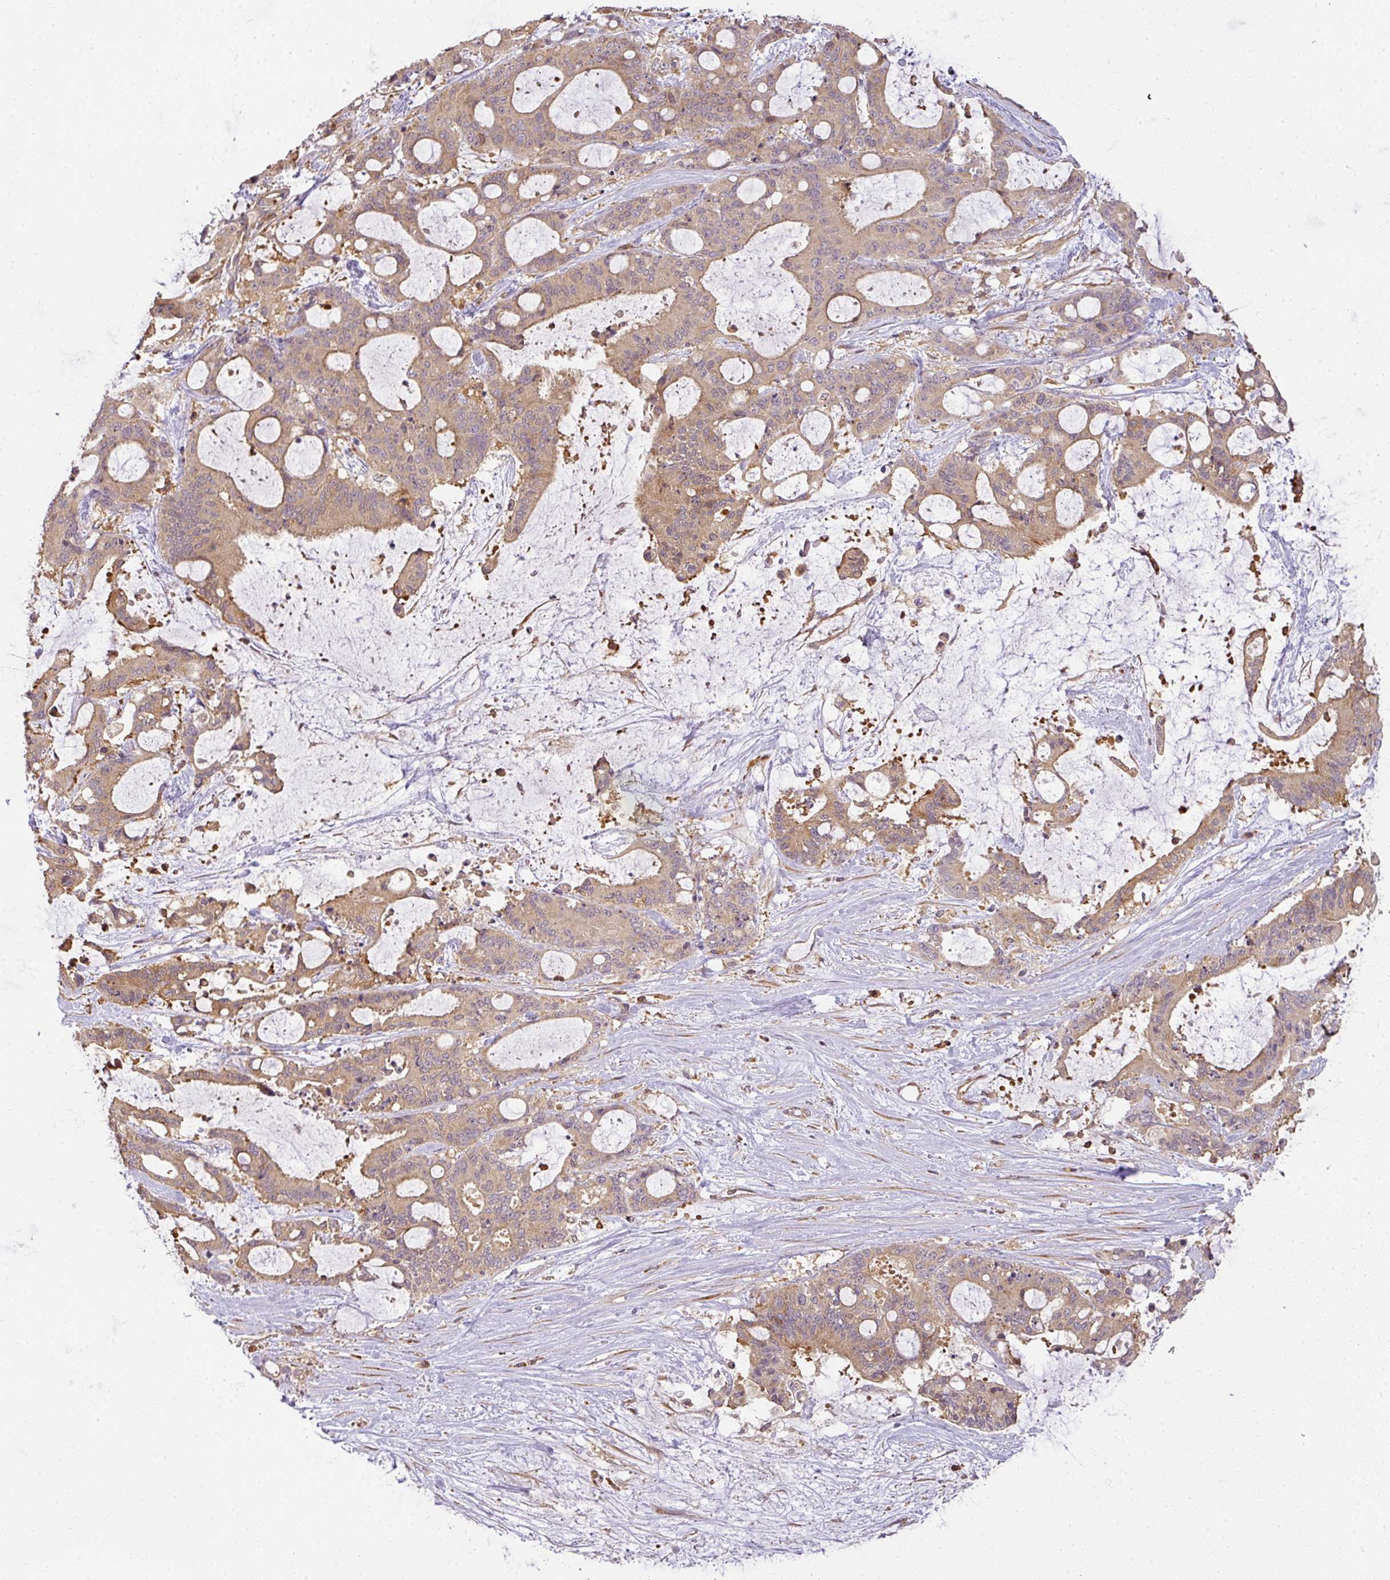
{"staining": {"intensity": "moderate", "quantity": ">75%", "location": "cytoplasmic/membranous"}, "tissue": "liver cancer", "cell_type": "Tumor cells", "image_type": "cancer", "snomed": [{"axis": "morphology", "description": "Normal tissue, NOS"}, {"axis": "morphology", "description": "Cholangiocarcinoma"}, {"axis": "topography", "description": "Liver"}, {"axis": "topography", "description": "Peripheral nerve tissue"}], "caption": "The photomicrograph reveals staining of liver cholangiocarcinoma, revealing moderate cytoplasmic/membranous protein staining (brown color) within tumor cells.", "gene": "TCL1B", "patient": {"sex": "female", "age": 73}}